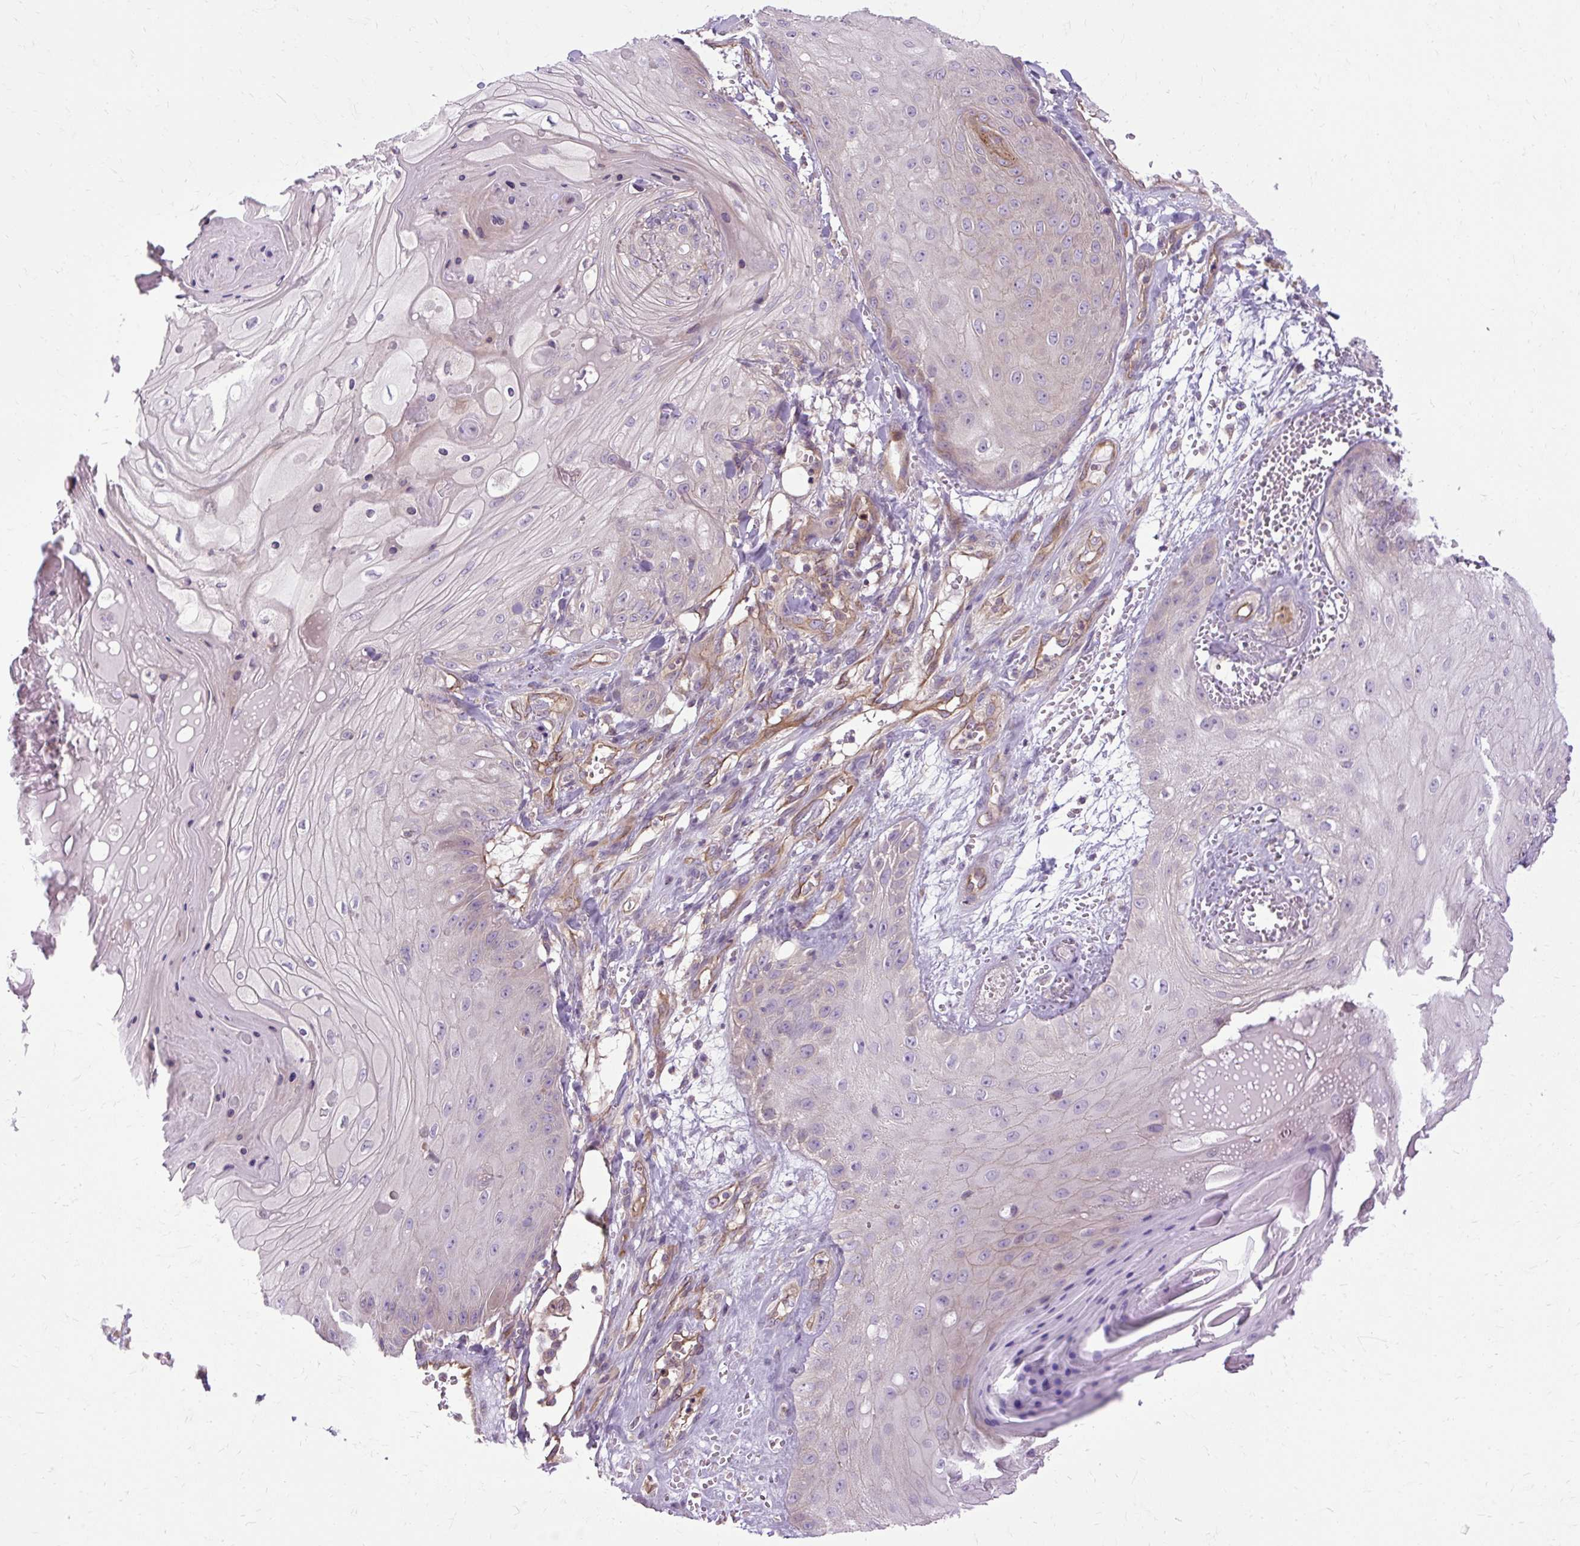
{"staining": {"intensity": "negative", "quantity": "none", "location": "none"}, "tissue": "skin cancer", "cell_type": "Tumor cells", "image_type": "cancer", "snomed": [{"axis": "morphology", "description": "Squamous cell carcinoma, NOS"}, {"axis": "topography", "description": "Skin"}], "caption": "Micrograph shows no protein staining in tumor cells of skin squamous cell carcinoma tissue.", "gene": "CCDC93", "patient": {"sex": "male", "age": 74}}